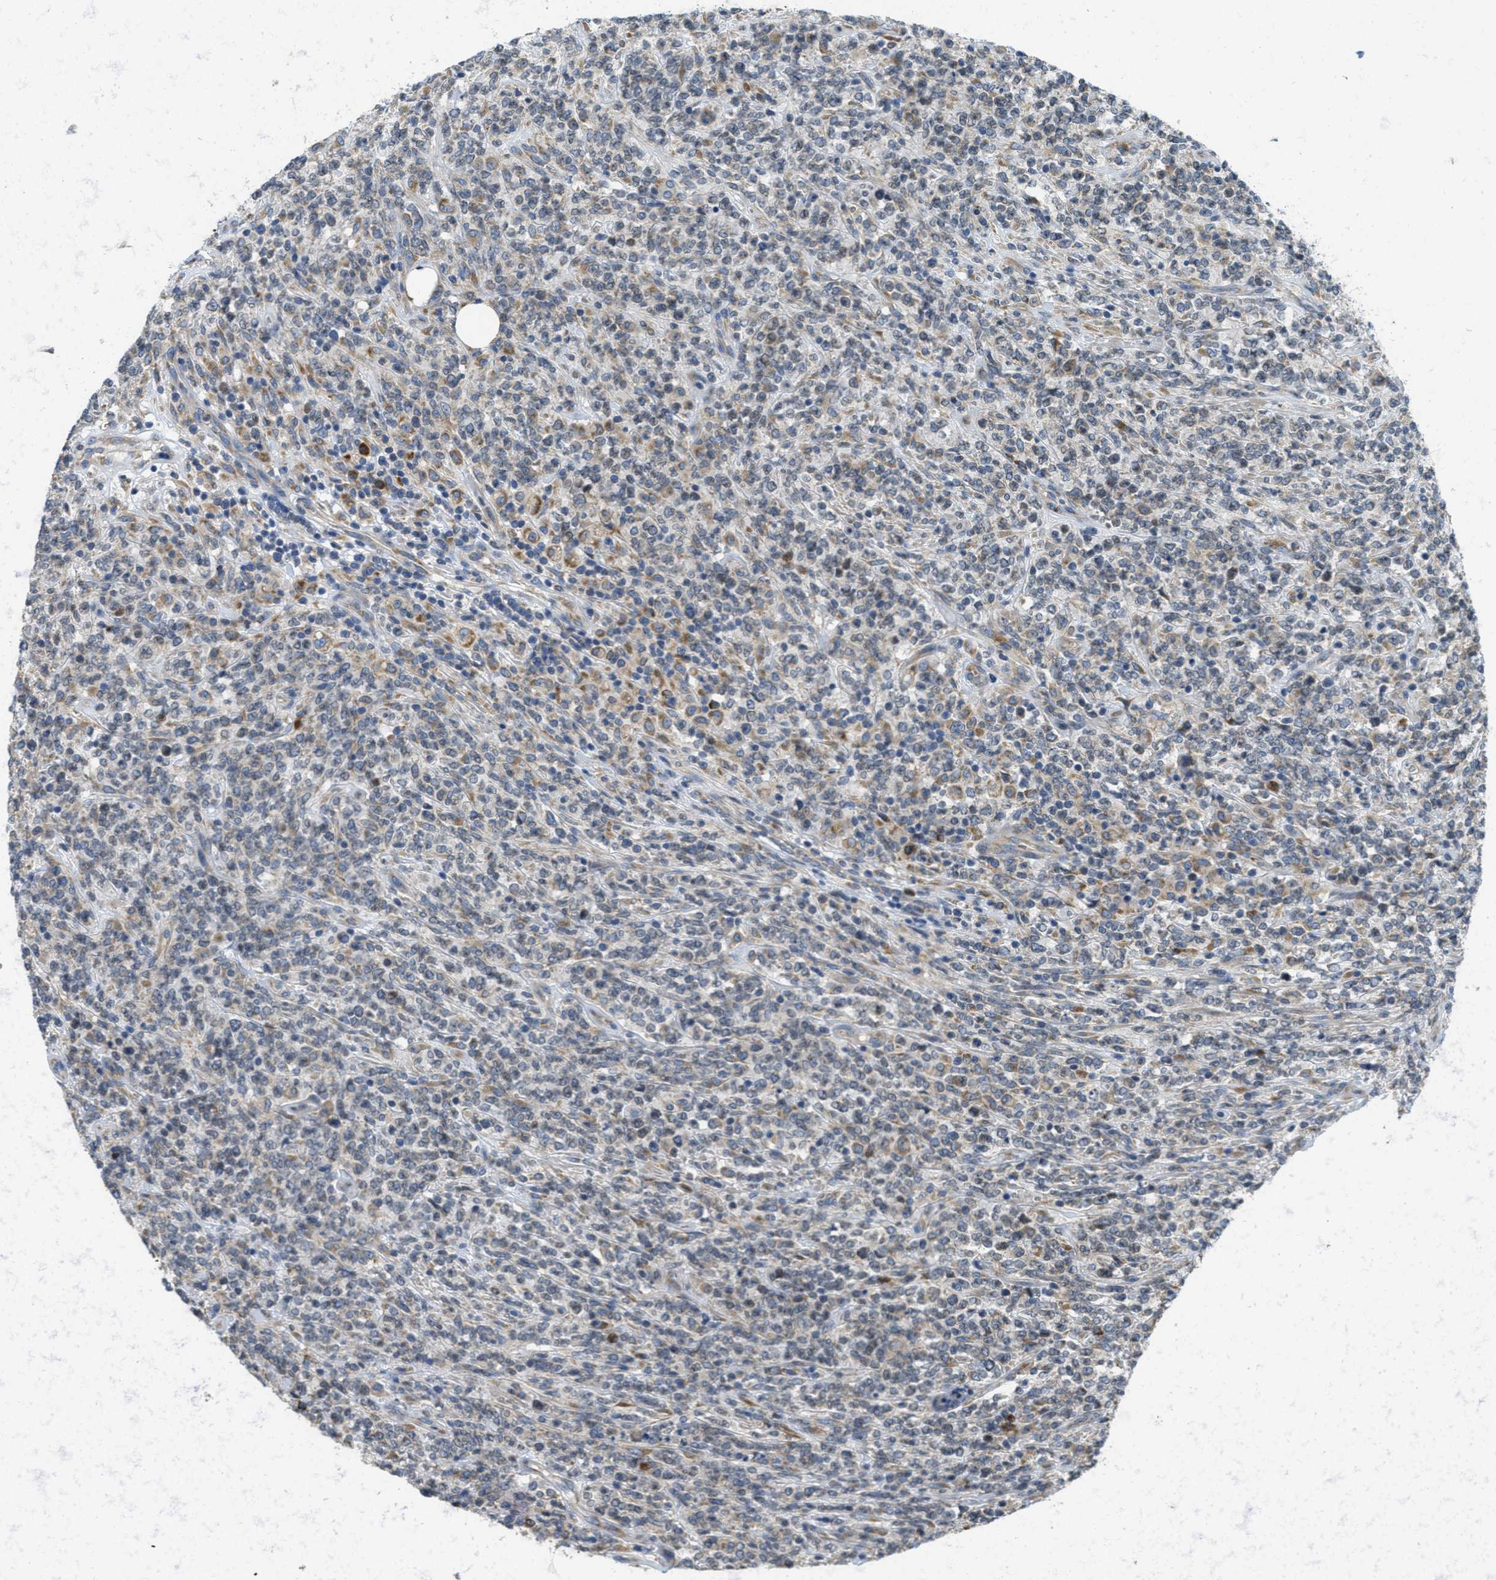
{"staining": {"intensity": "weak", "quantity": "<25%", "location": "cytoplasmic/membranous"}, "tissue": "lymphoma", "cell_type": "Tumor cells", "image_type": "cancer", "snomed": [{"axis": "morphology", "description": "Malignant lymphoma, non-Hodgkin's type, High grade"}, {"axis": "topography", "description": "Soft tissue"}], "caption": "This histopathology image is of high-grade malignant lymphoma, non-Hodgkin's type stained with immunohistochemistry (IHC) to label a protein in brown with the nuclei are counter-stained blue. There is no positivity in tumor cells.", "gene": "SSR1", "patient": {"sex": "male", "age": 18}}